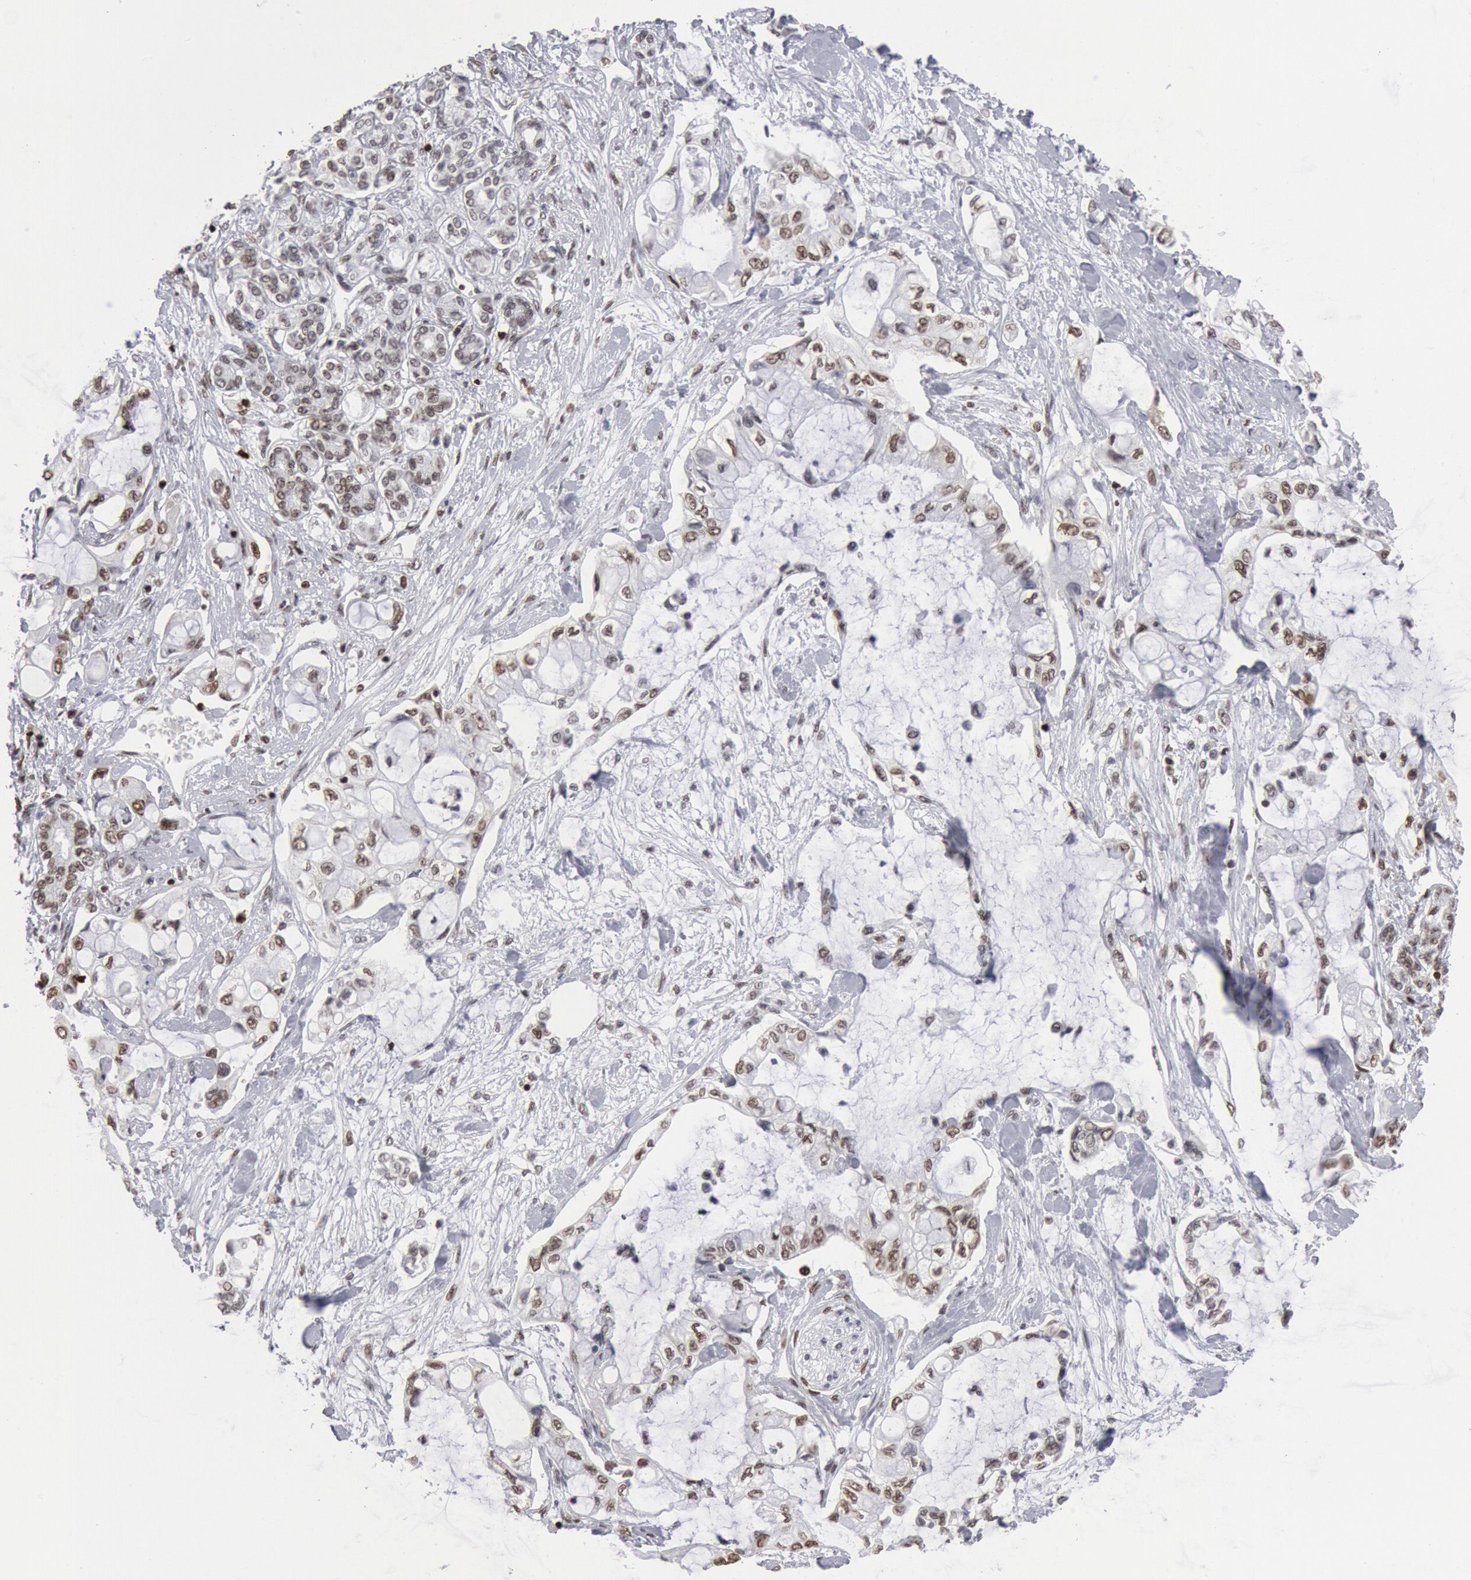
{"staining": {"intensity": "moderate", "quantity": "25%-75%", "location": "nuclear"}, "tissue": "pancreatic cancer", "cell_type": "Tumor cells", "image_type": "cancer", "snomed": [{"axis": "morphology", "description": "Adenocarcinoma, NOS"}, {"axis": "topography", "description": "Pancreas"}], "caption": "This is an image of IHC staining of pancreatic cancer, which shows moderate positivity in the nuclear of tumor cells.", "gene": "SUB1", "patient": {"sex": "female", "age": 70}}